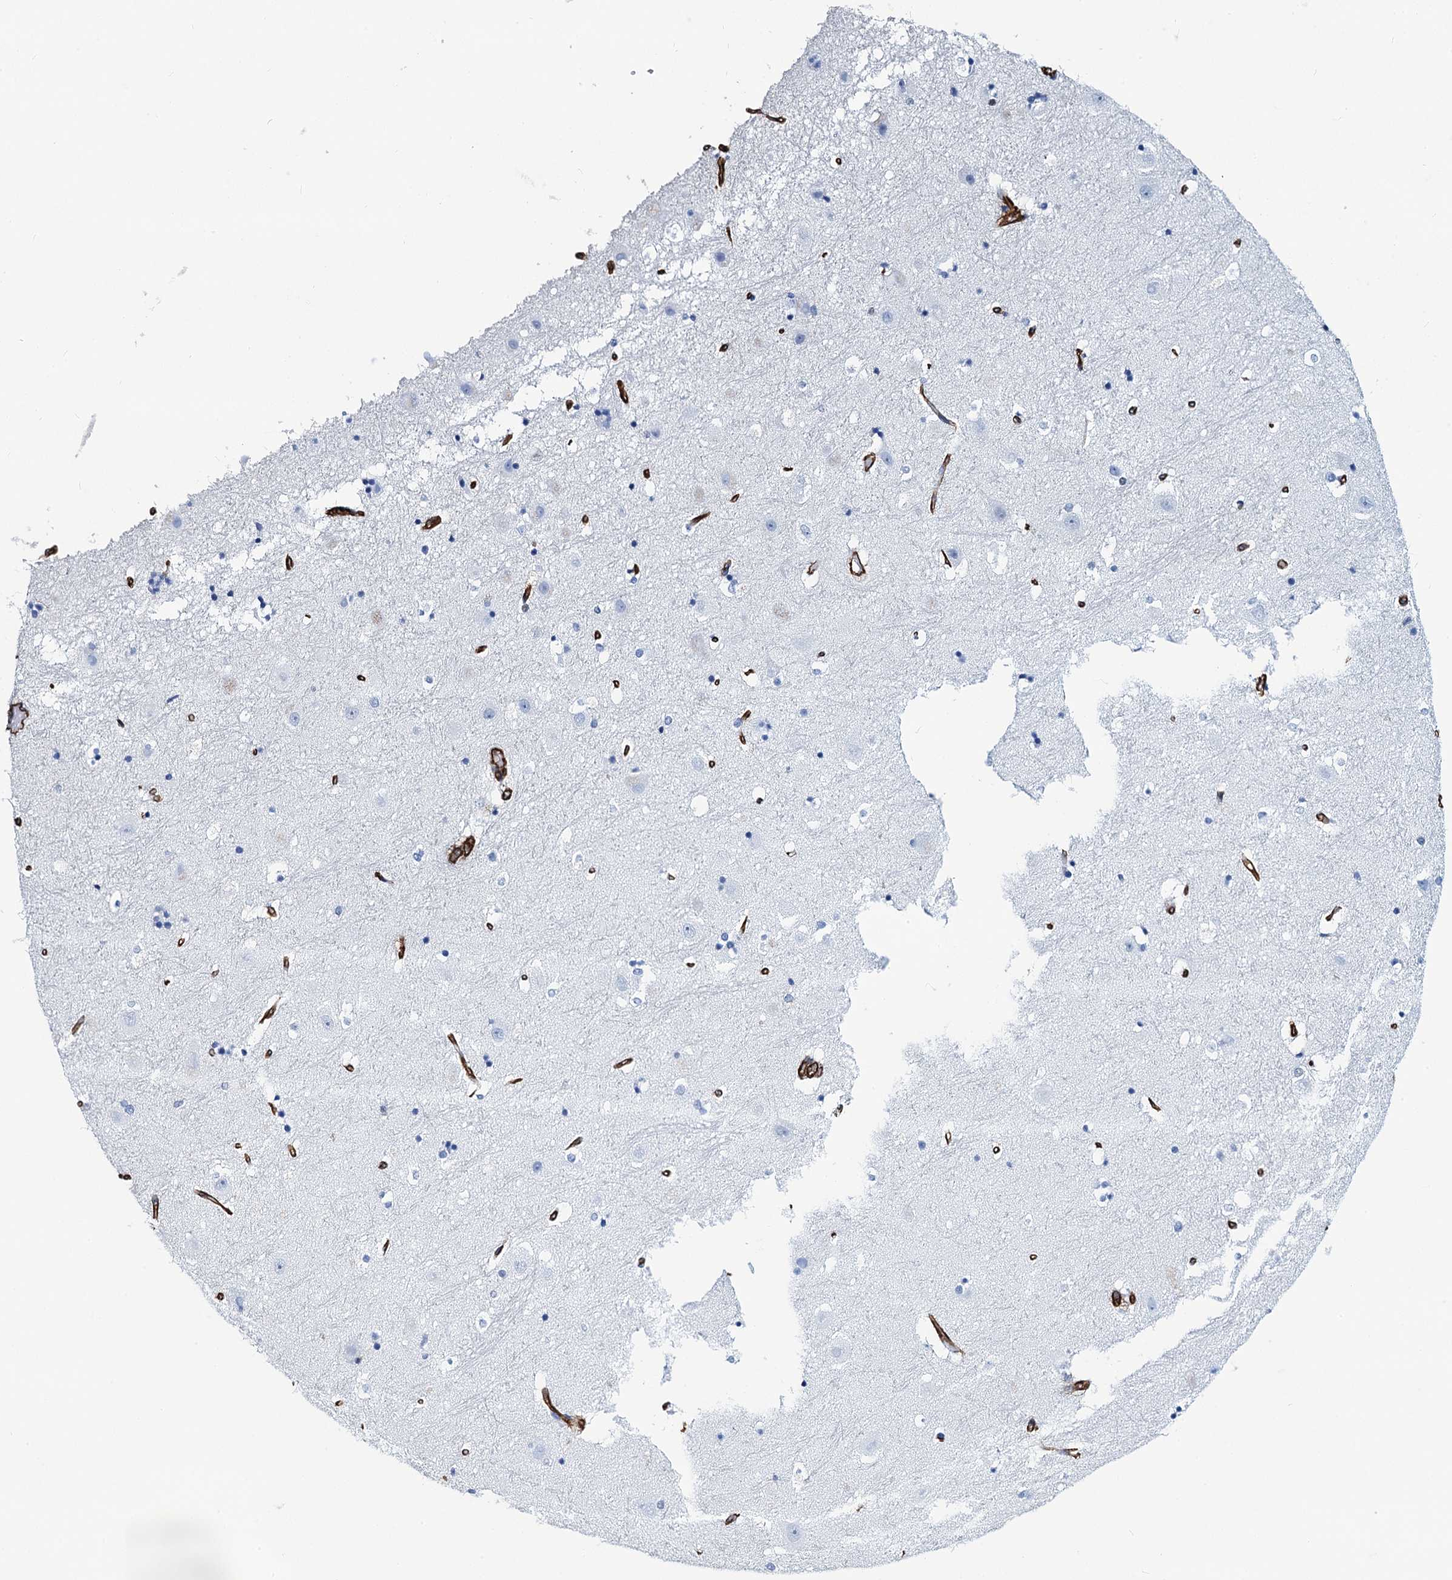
{"staining": {"intensity": "negative", "quantity": "none", "location": "none"}, "tissue": "hippocampus", "cell_type": "Glial cells", "image_type": "normal", "snomed": [{"axis": "morphology", "description": "Normal tissue, NOS"}, {"axis": "topography", "description": "Hippocampus"}], "caption": "This histopathology image is of benign hippocampus stained with IHC to label a protein in brown with the nuclei are counter-stained blue. There is no expression in glial cells. (Immunohistochemistry, brightfield microscopy, high magnification).", "gene": "PGM2", "patient": {"sex": "female", "age": 52}}